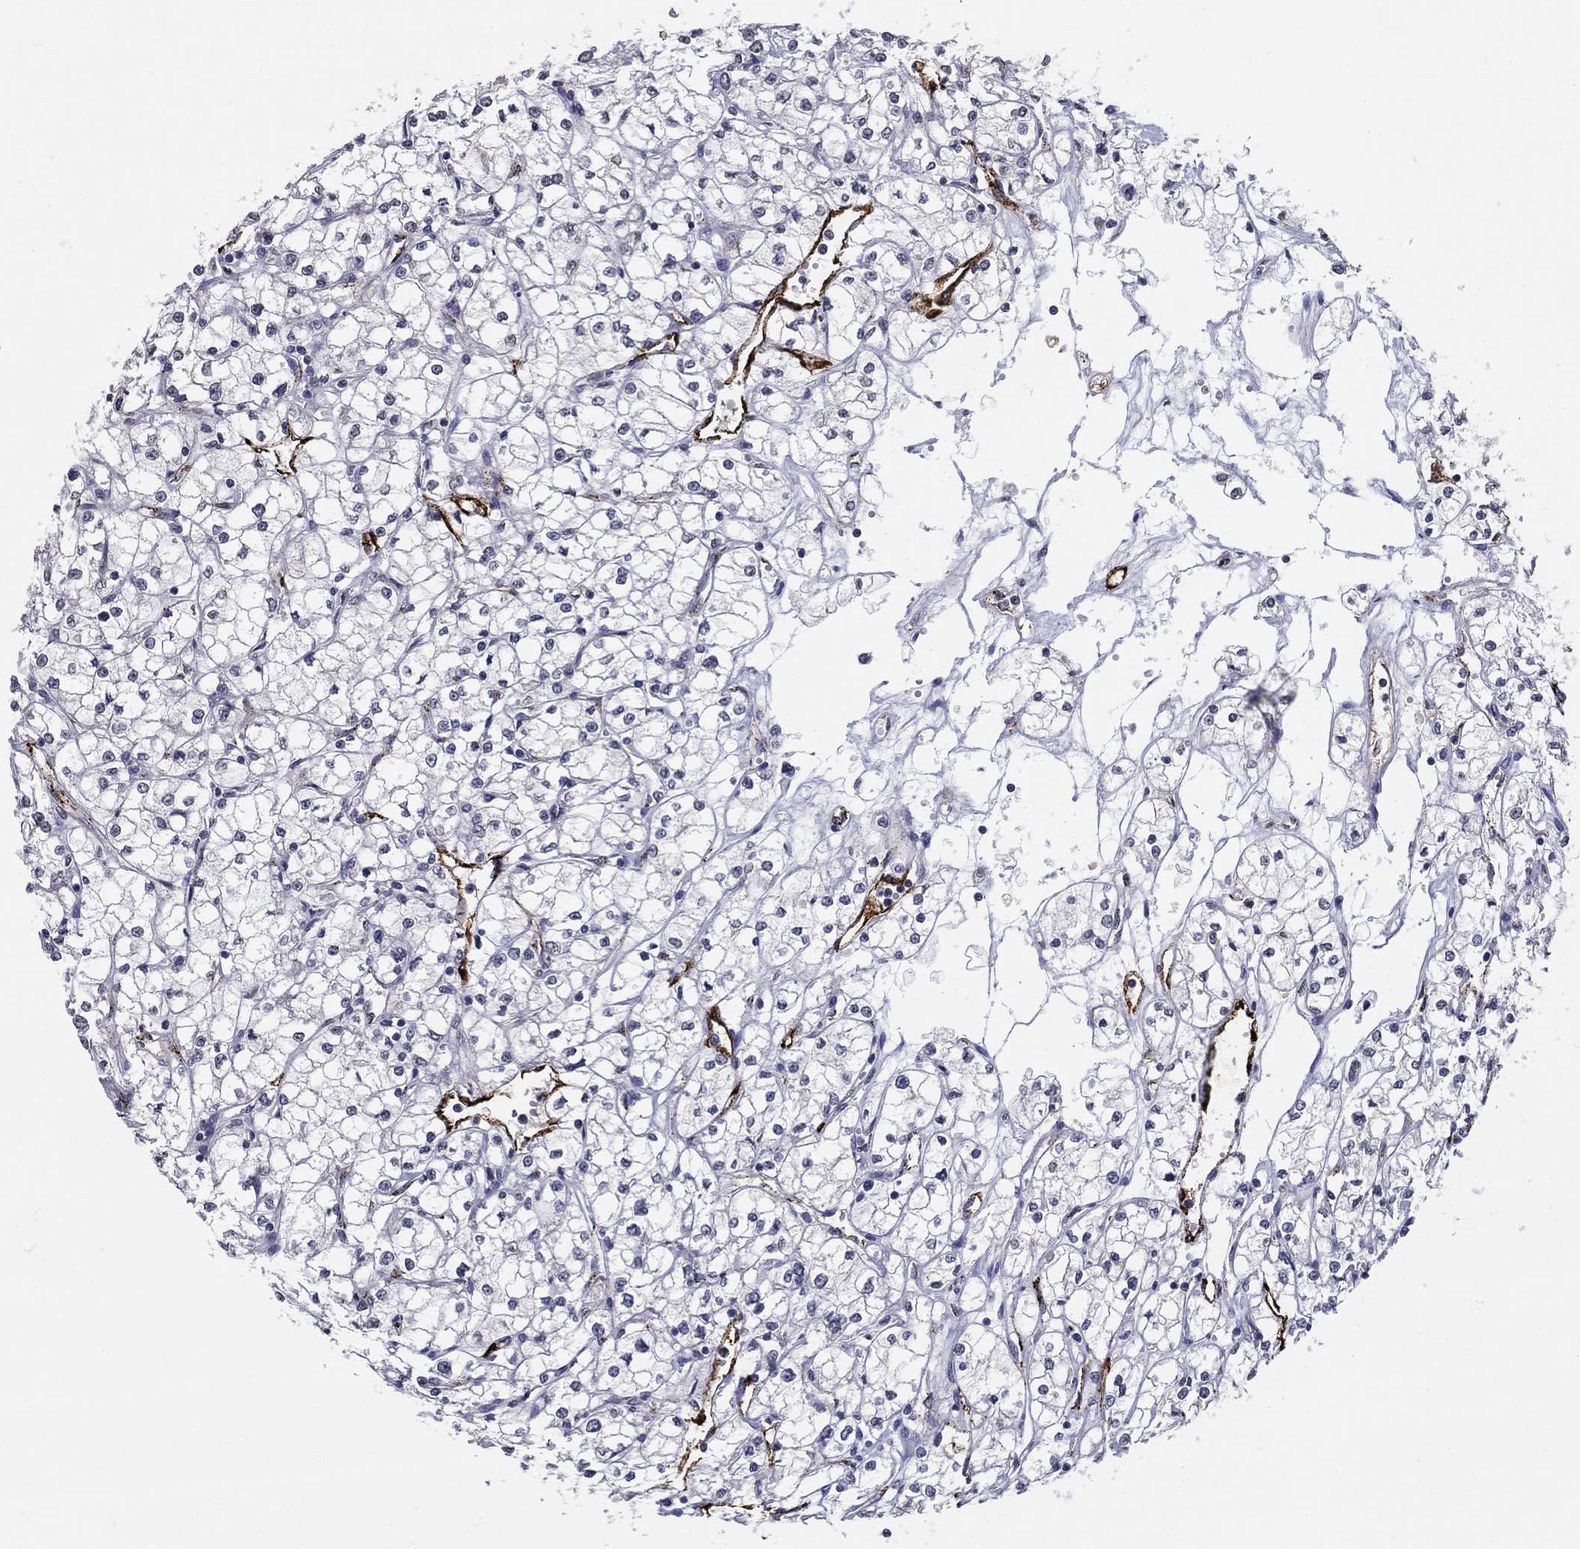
{"staining": {"intensity": "negative", "quantity": "none", "location": "none"}, "tissue": "renal cancer", "cell_type": "Tumor cells", "image_type": "cancer", "snomed": [{"axis": "morphology", "description": "Adenocarcinoma, NOS"}, {"axis": "topography", "description": "Kidney"}], "caption": "Human adenocarcinoma (renal) stained for a protein using immunohistochemistry (IHC) demonstrates no staining in tumor cells.", "gene": "TINAG", "patient": {"sex": "male", "age": 67}}